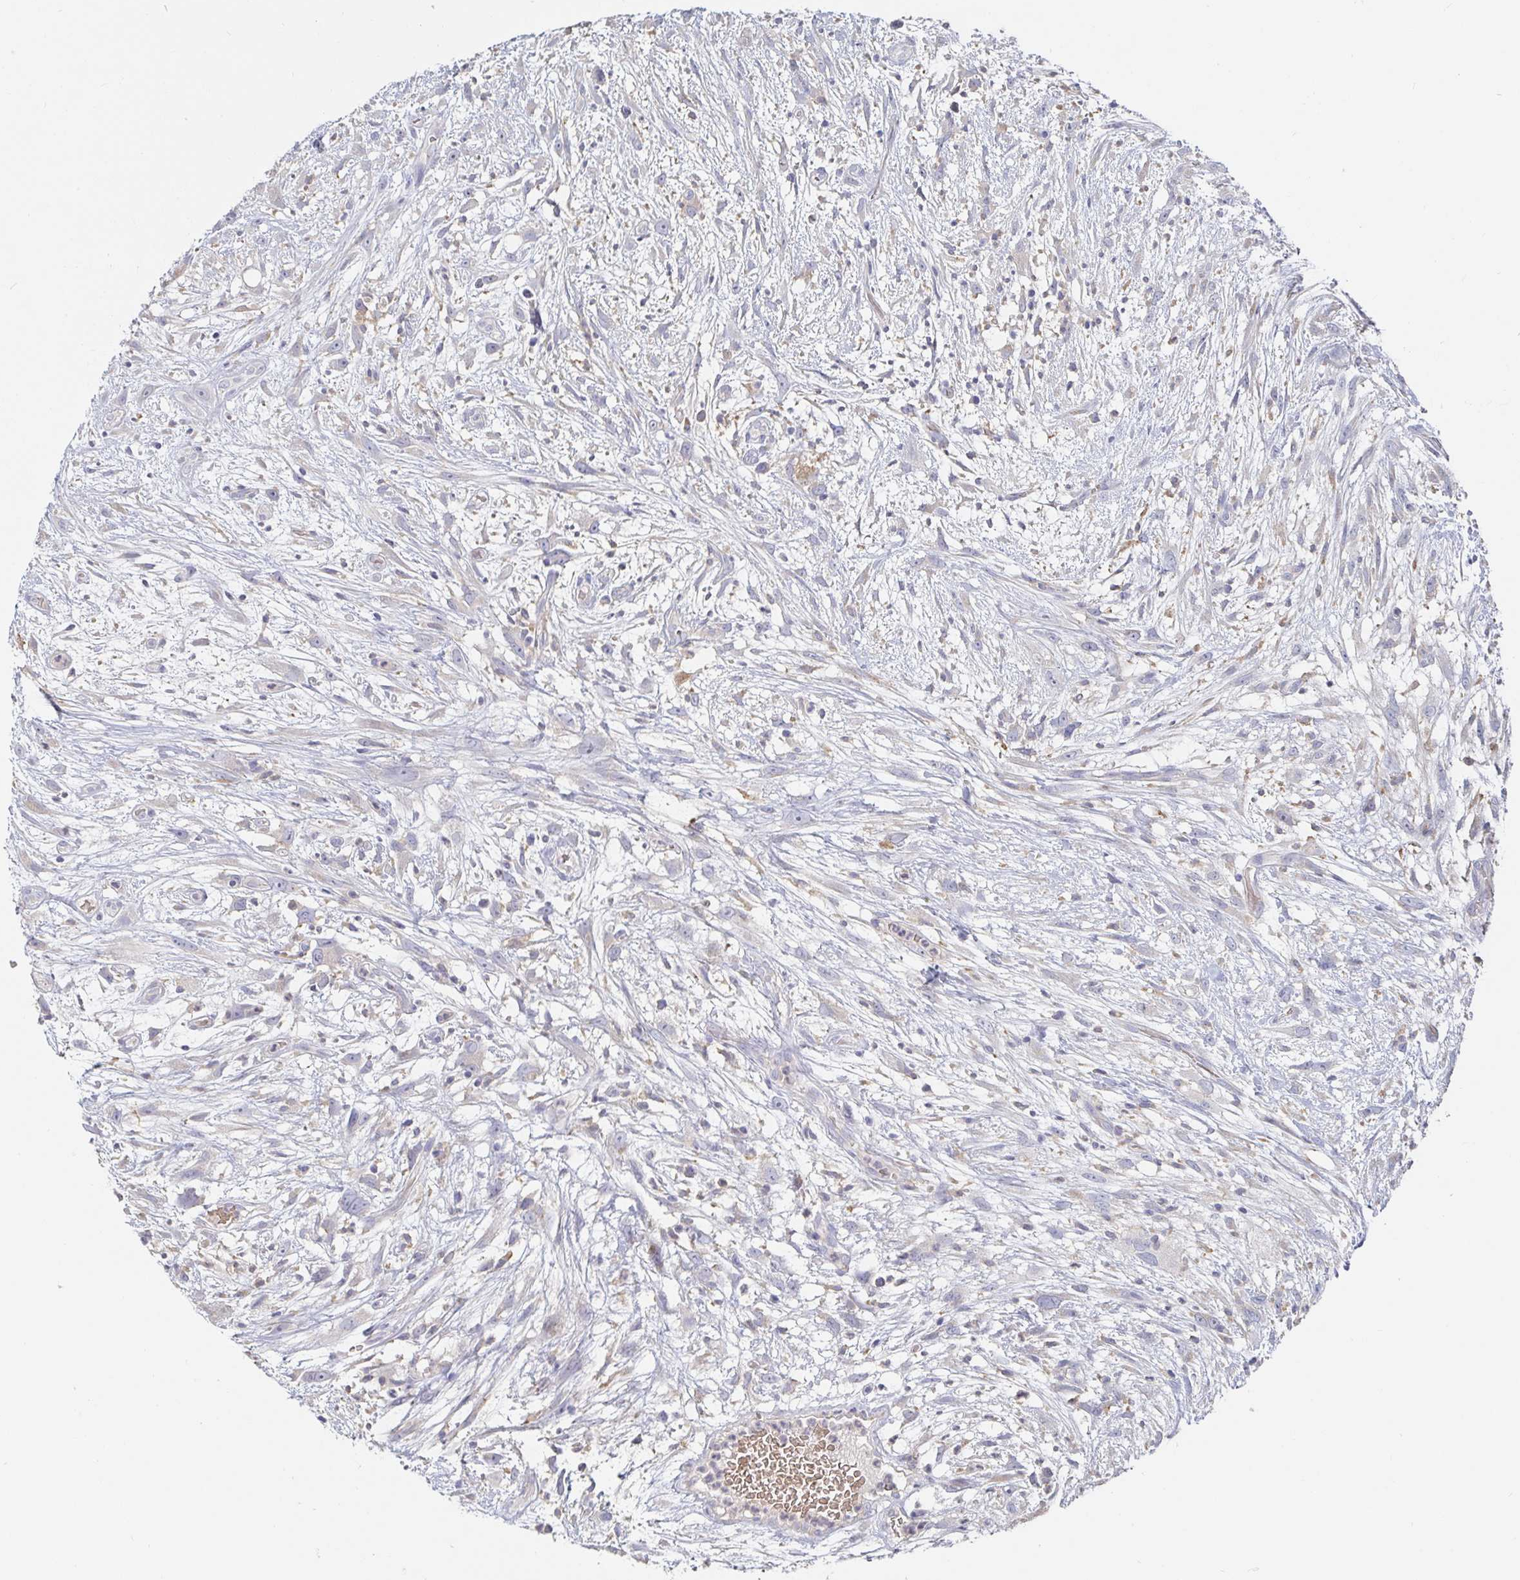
{"staining": {"intensity": "negative", "quantity": "none", "location": "none"}, "tissue": "head and neck cancer", "cell_type": "Tumor cells", "image_type": "cancer", "snomed": [{"axis": "morphology", "description": "Squamous cell carcinoma, NOS"}, {"axis": "topography", "description": "Head-Neck"}], "caption": "This micrograph is of squamous cell carcinoma (head and neck) stained with immunohistochemistry (IHC) to label a protein in brown with the nuclei are counter-stained blue. There is no positivity in tumor cells.", "gene": "SPPL3", "patient": {"sex": "male", "age": 65}}